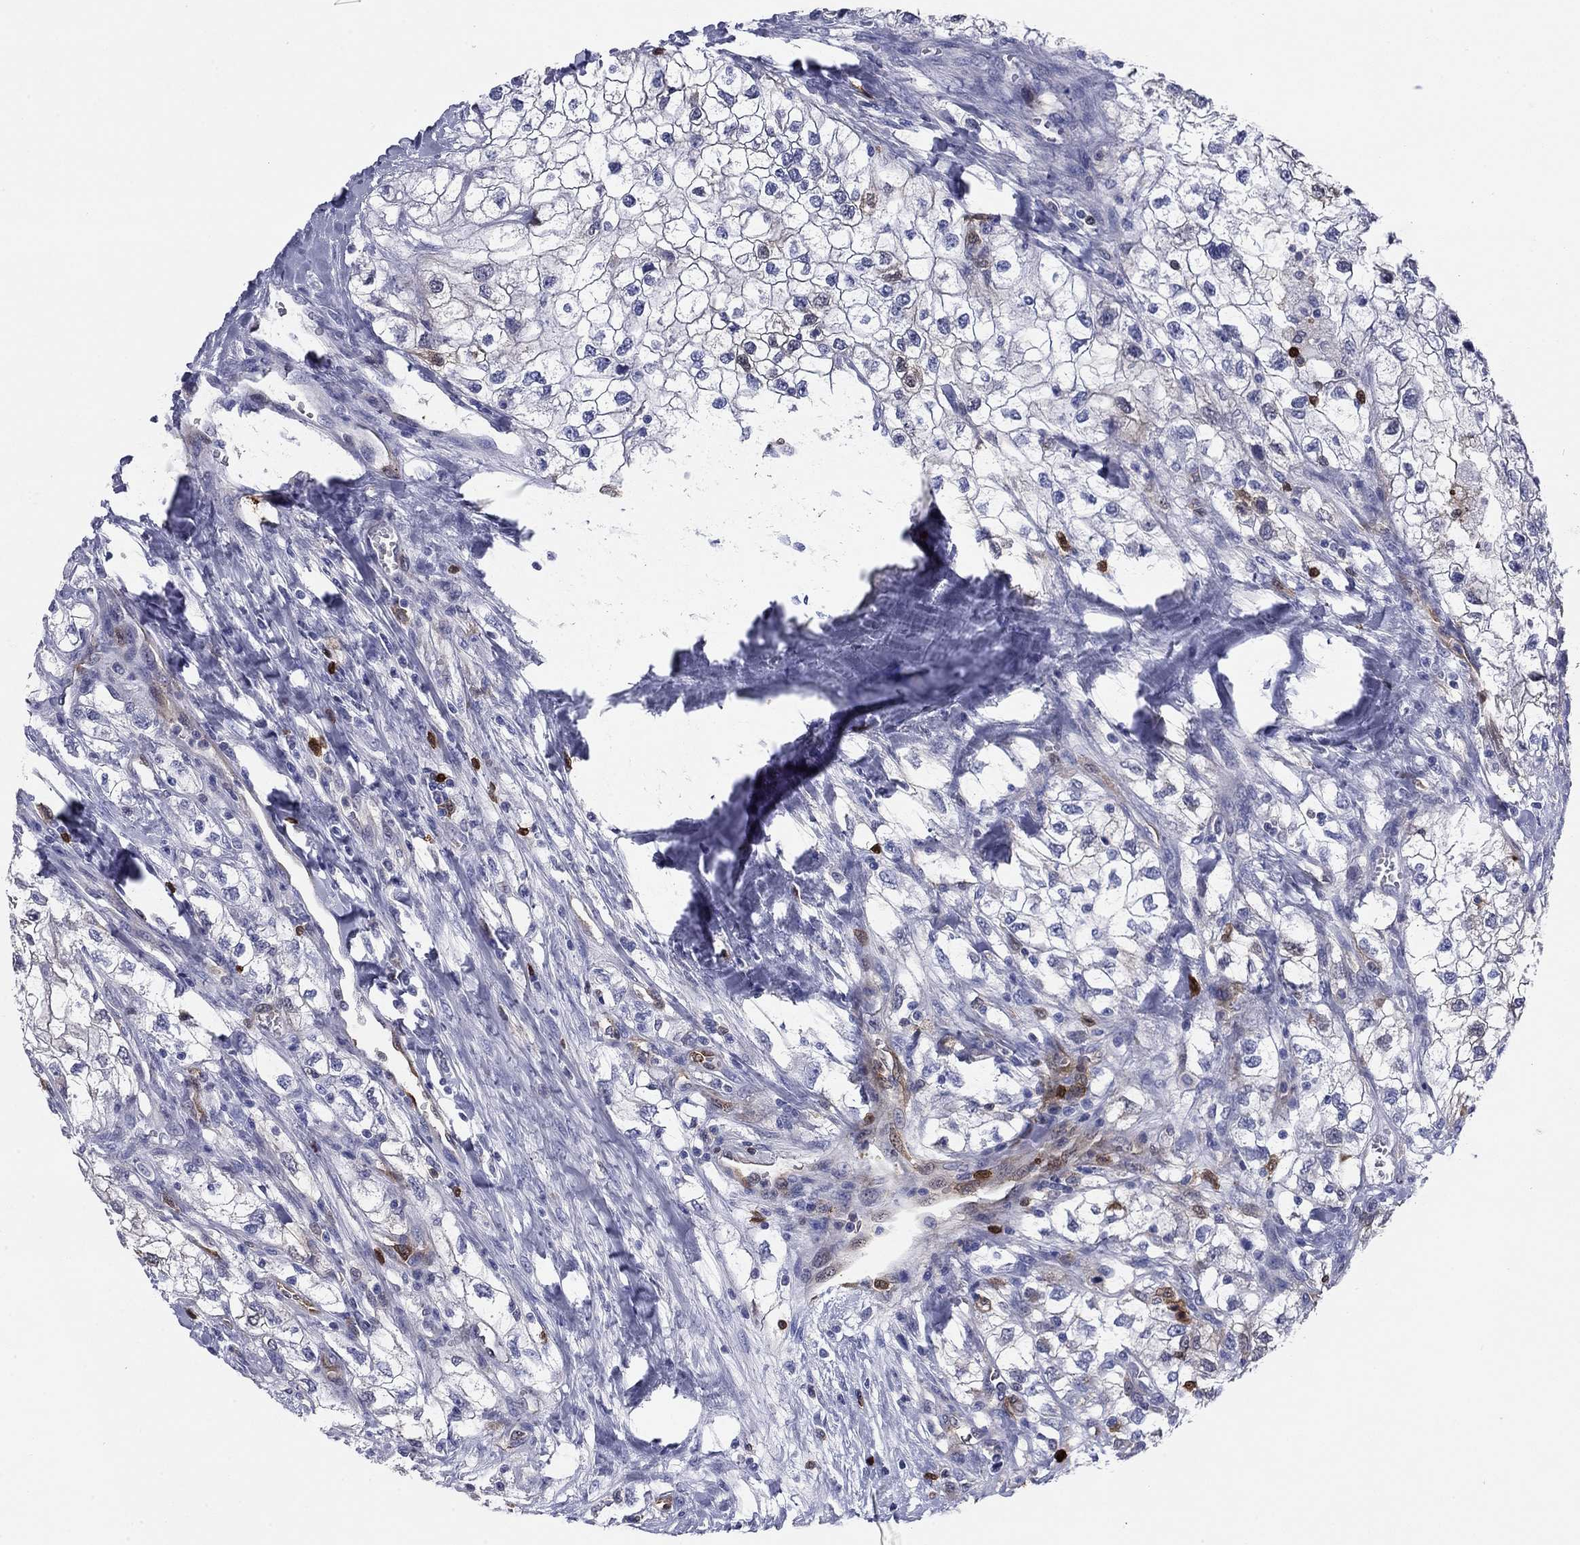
{"staining": {"intensity": "negative", "quantity": "none", "location": "none"}, "tissue": "renal cancer", "cell_type": "Tumor cells", "image_type": "cancer", "snomed": [{"axis": "morphology", "description": "Adenocarcinoma, NOS"}, {"axis": "topography", "description": "Kidney"}], "caption": "DAB (3,3'-diaminobenzidine) immunohistochemical staining of human renal cancer (adenocarcinoma) exhibits no significant expression in tumor cells.", "gene": "STMN1", "patient": {"sex": "male", "age": 59}}